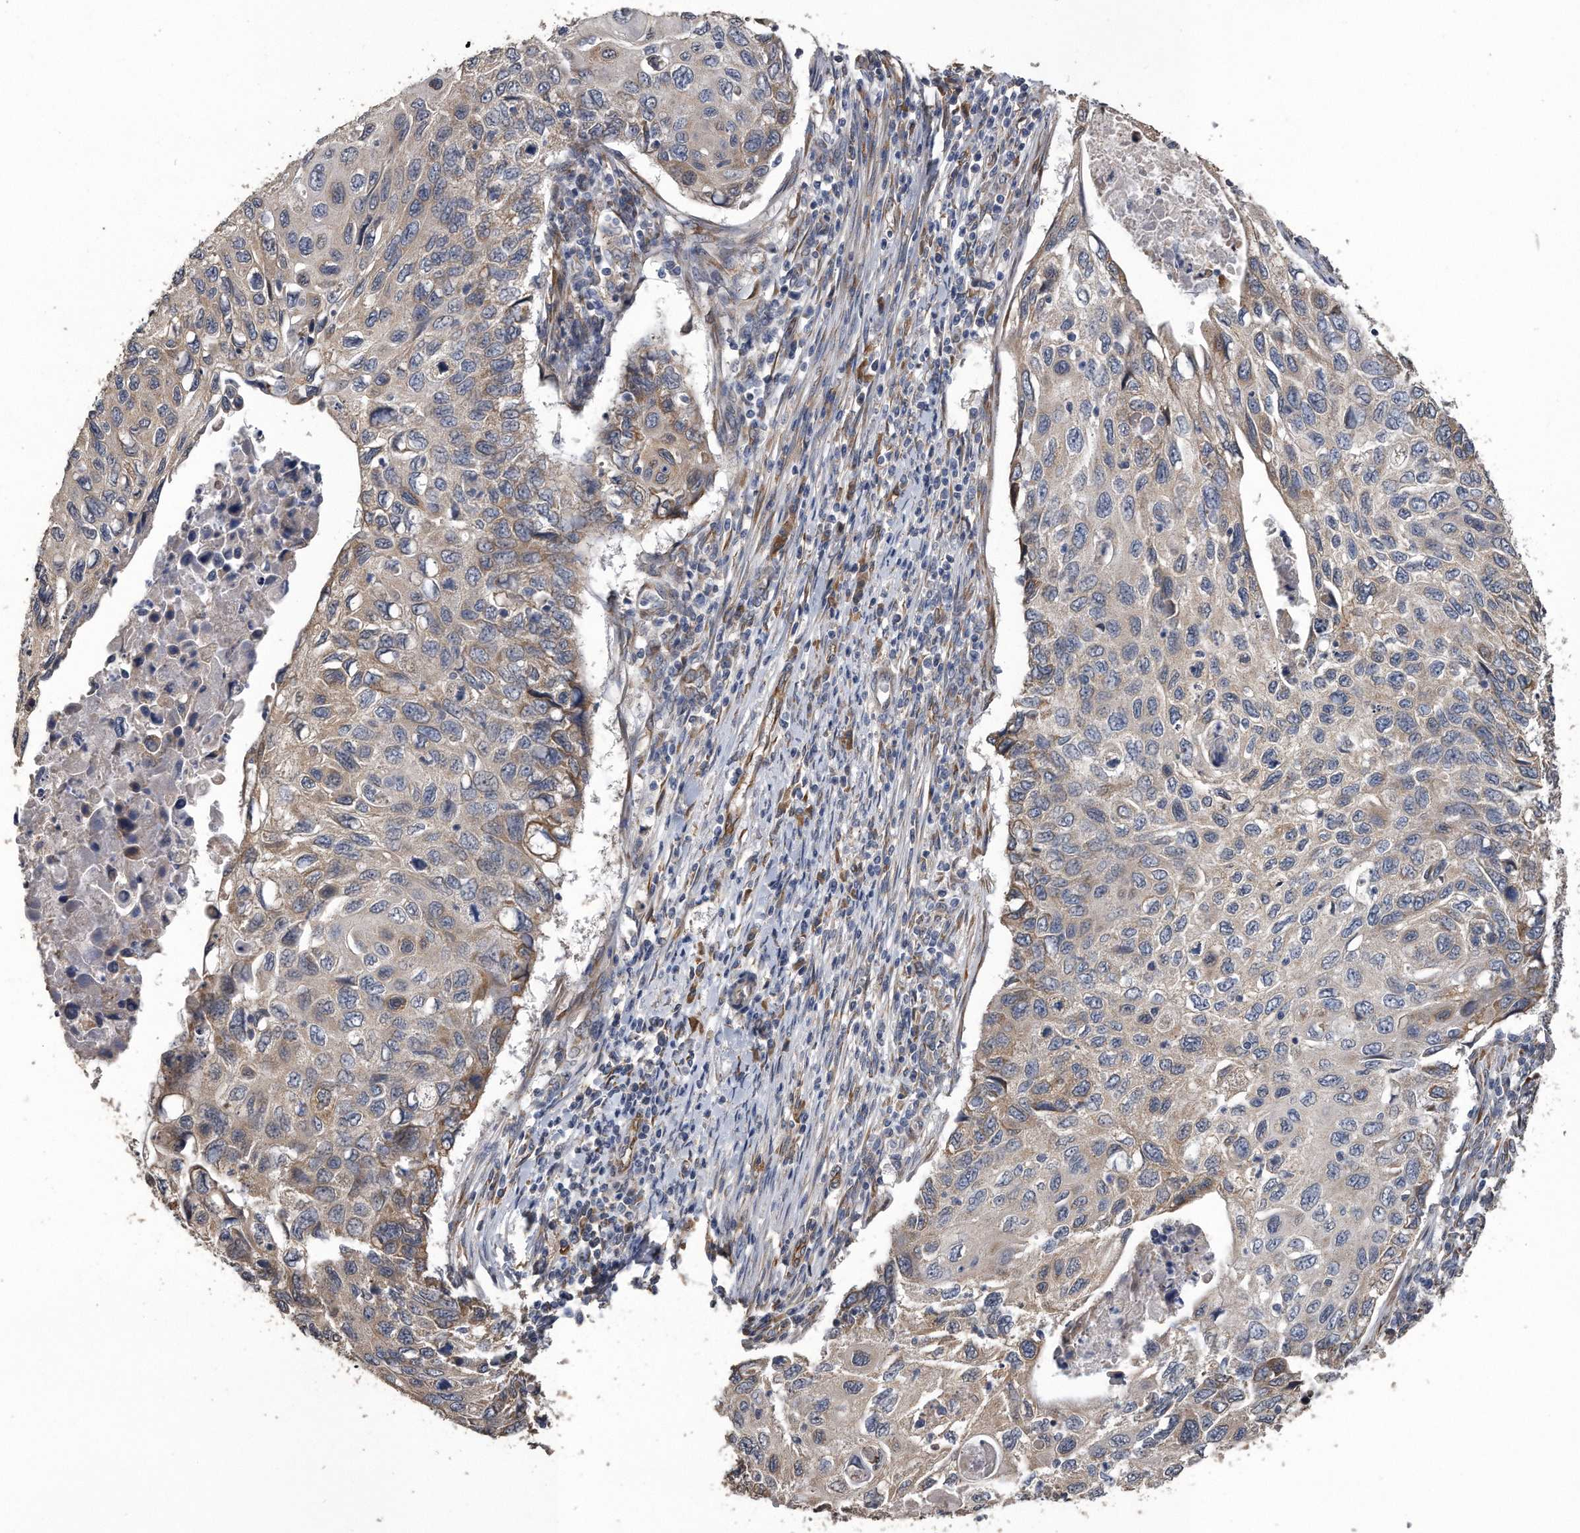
{"staining": {"intensity": "weak", "quantity": "<25%", "location": "cytoplasmic/membranous"}, "tissue": "cervical cancer", "cell_type": "Tumor cells", "image_type": "cancer", "snomed": [{"axis": "morphology", "description": "Squamous cell carcinoma, NOS"}, {"axis": "topography", "description": "Cervix"}], "caption": "Immunohistochemistry histopathology image of neoplastic tissue: human cervical squamous cell carcinoma stained with DAB (3,3'-diaminobenzidine) shows no significant protein positivity in tumor cells.", "gene": "PCLO", "patient": {"sex": "female", "age": 70}}